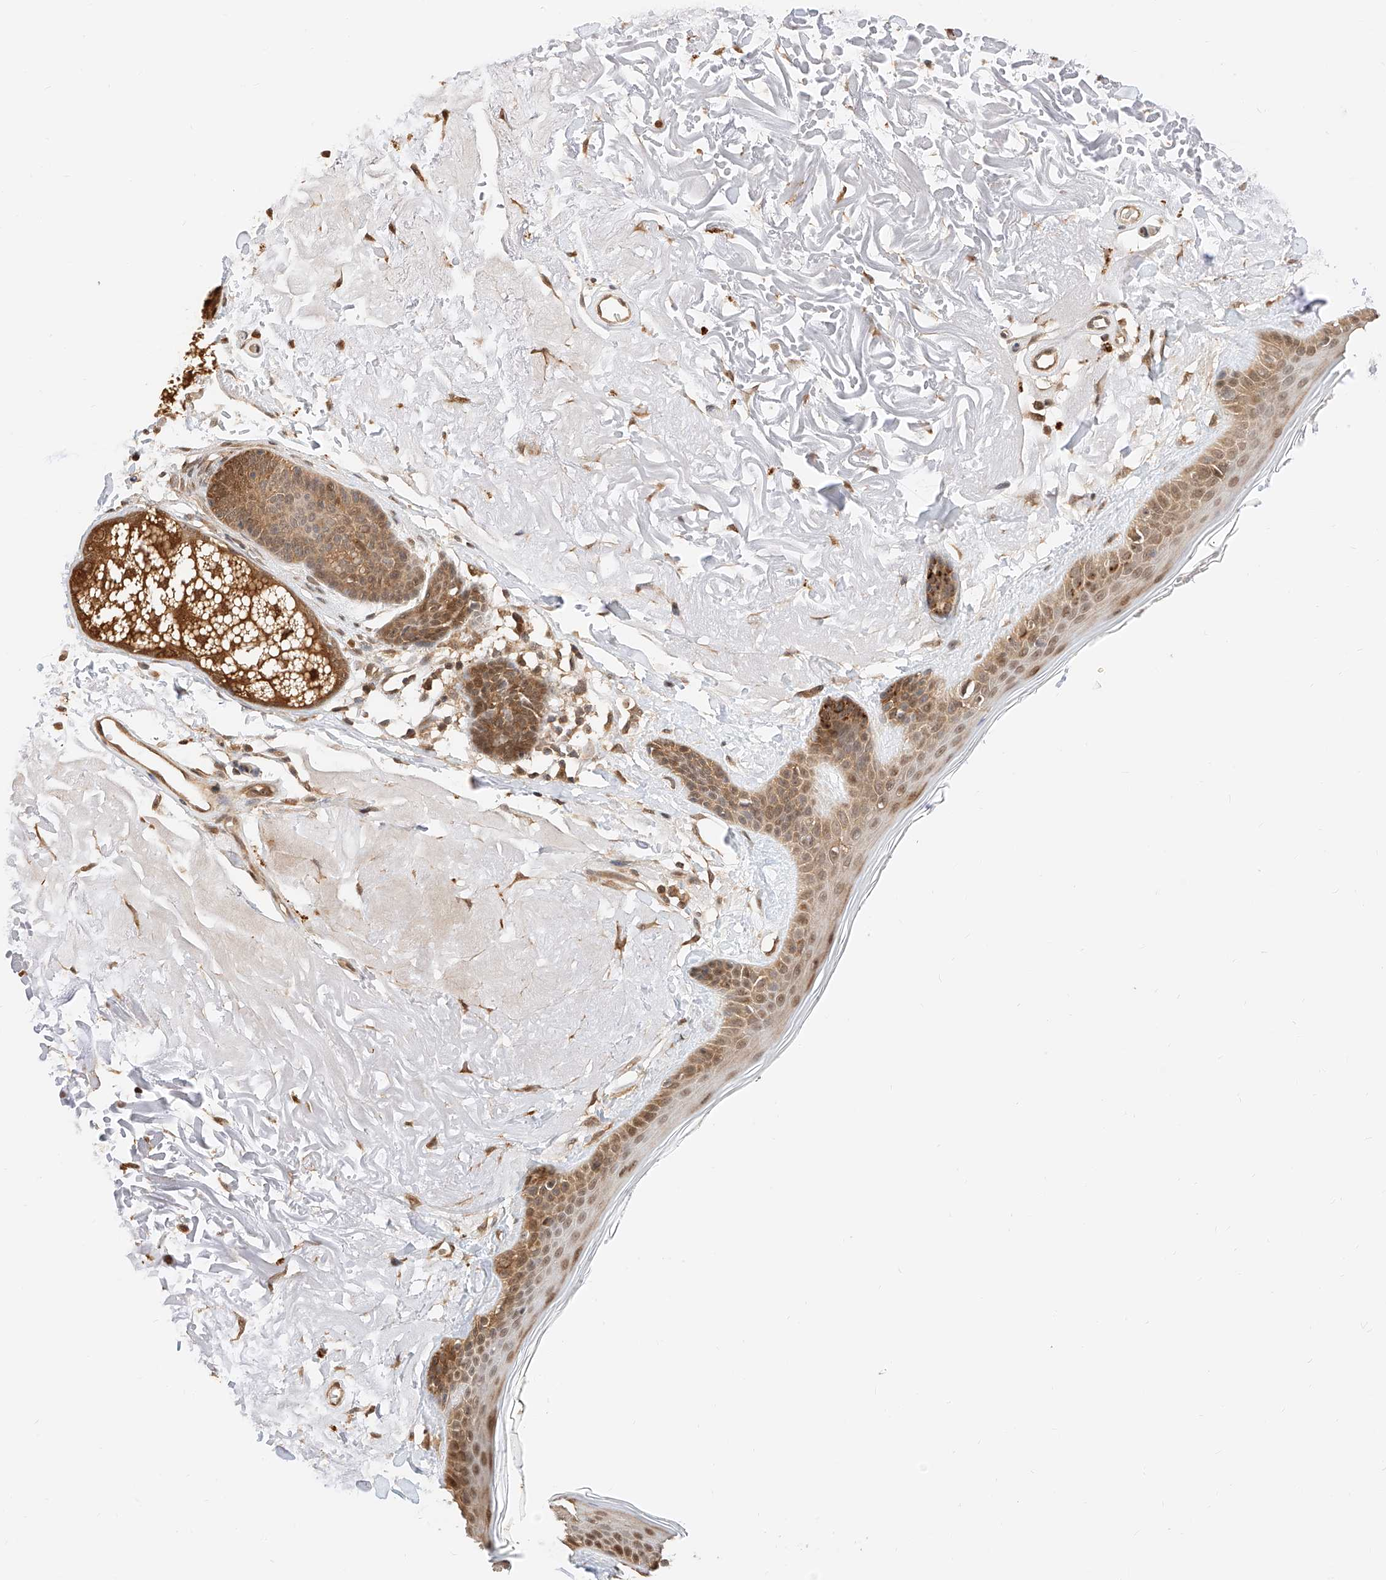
{"staining": {"intensity": "moderate", "quantity": ">75%", "location": "cytoplasmic/membranous"}, "tissue": "skin", "cell_type": "Fibroblasts", "image_type": "normal", "snomed": [{"axis": "morphology", "description": "Normal tissue, NOS"}, {"axis": "topography", "description": "Skin"}, {"axis": "topography", "description": "Skeletal muscle"}], "caption": "Approximately >75% of fibroblasts in unremarkable human skin display moderate cytoplasmic/membranous protein positivity as visualized by brown immunohistochemical staining.", "gene": "EIF4H", "patient": {"sex": "male", "age": 83}}